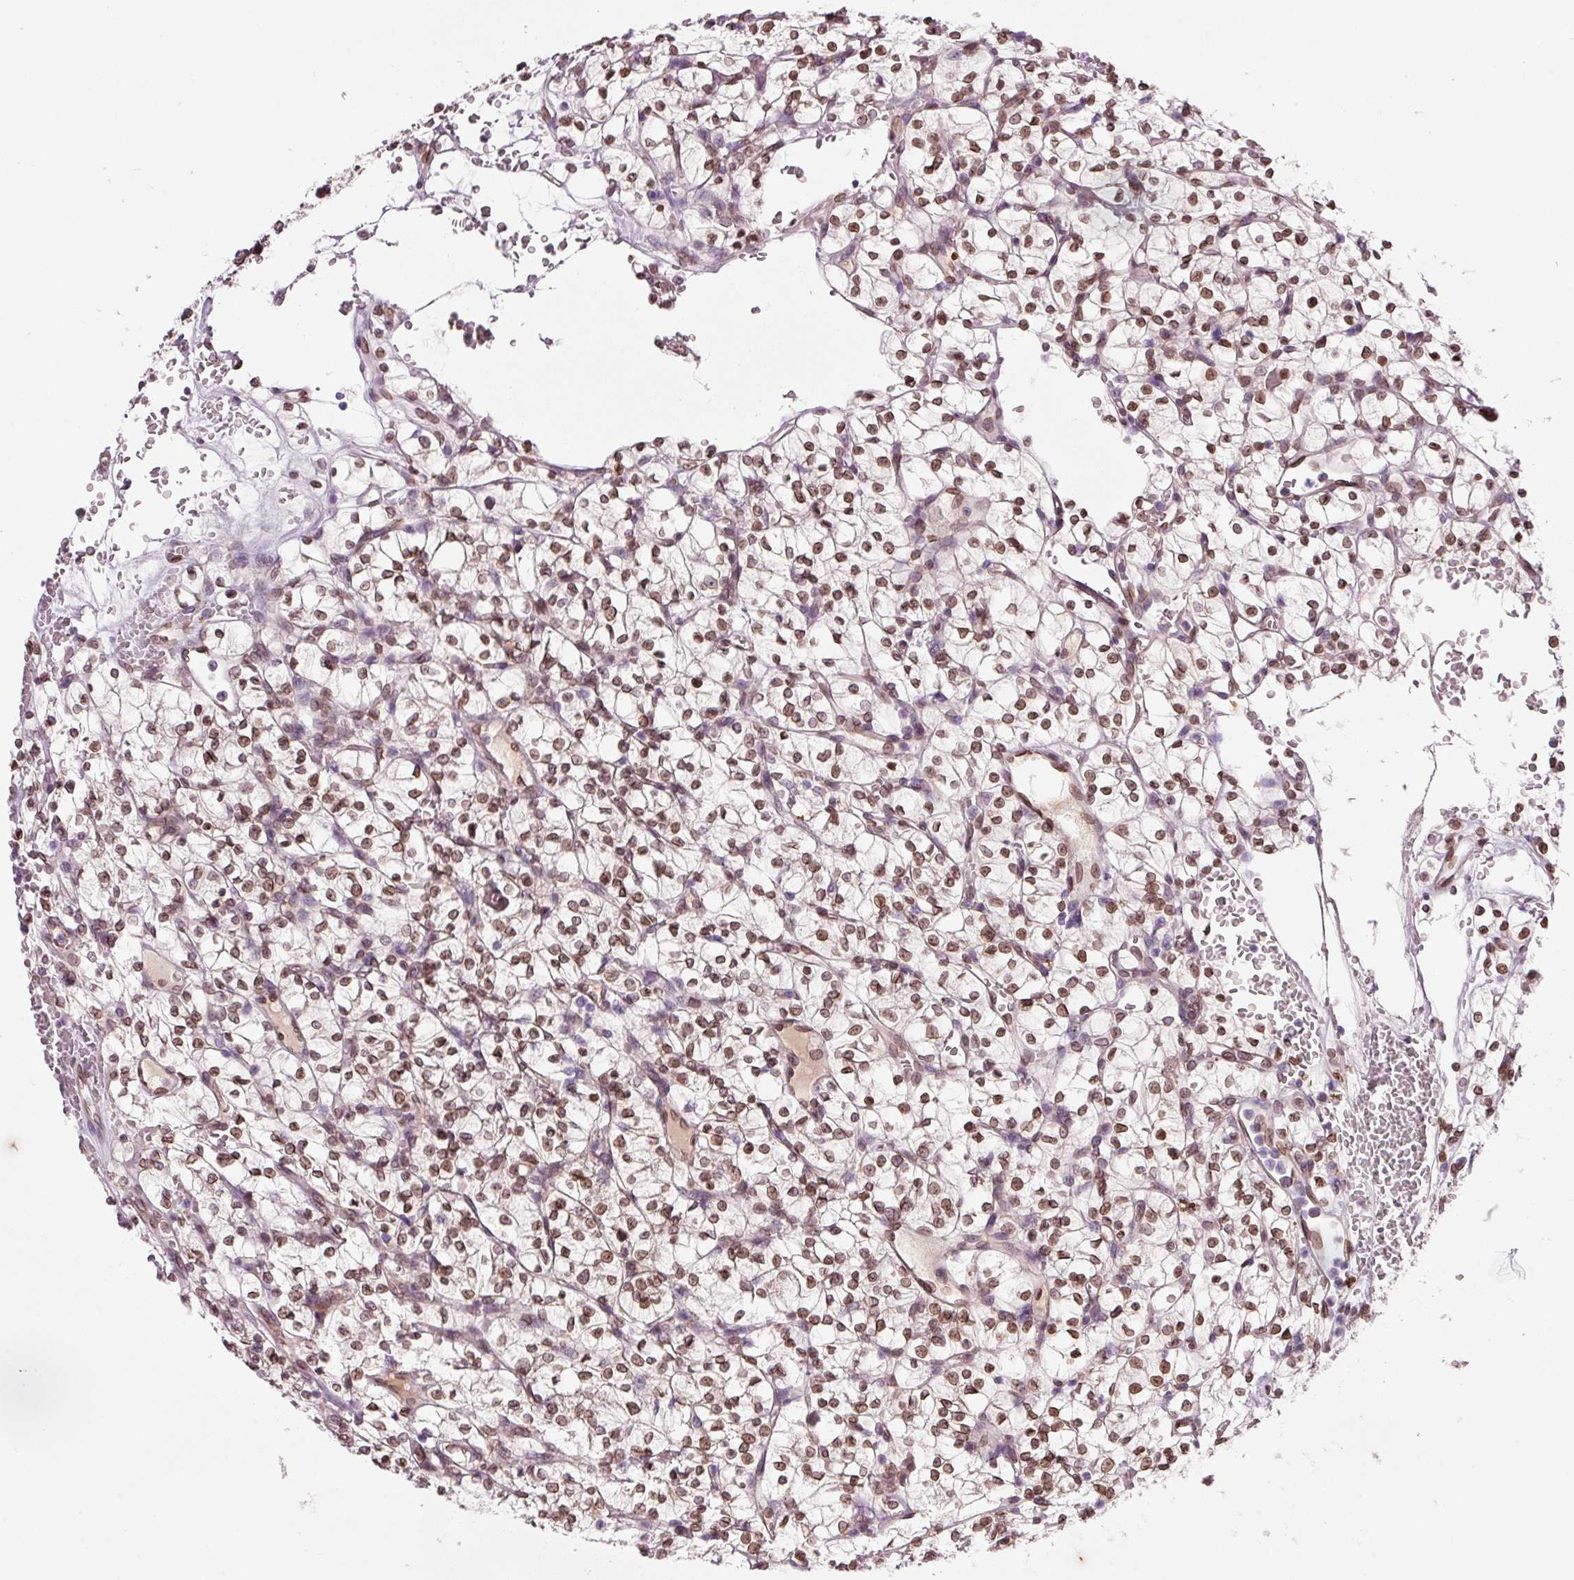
{"staining": {"intensity": "moderate", "quantity": ">75%", "location": "nuclear"}, "tissue": "renal cancer", "cell_type": "Tumor cells", "image_type": "cancer", "snomed": [{"axis": "morphology", "description": "Adenocarcinoma, NOS"}, {"axis": "topography", "description": "Kidney"}], "caption": "Immunohistochemical staining of human renal cancer displays medium levels of moderate nuclear expression in about >75% of tumor cells.", "gene": "ZNF224", "patient": {"sex": "female", "age": 64}}